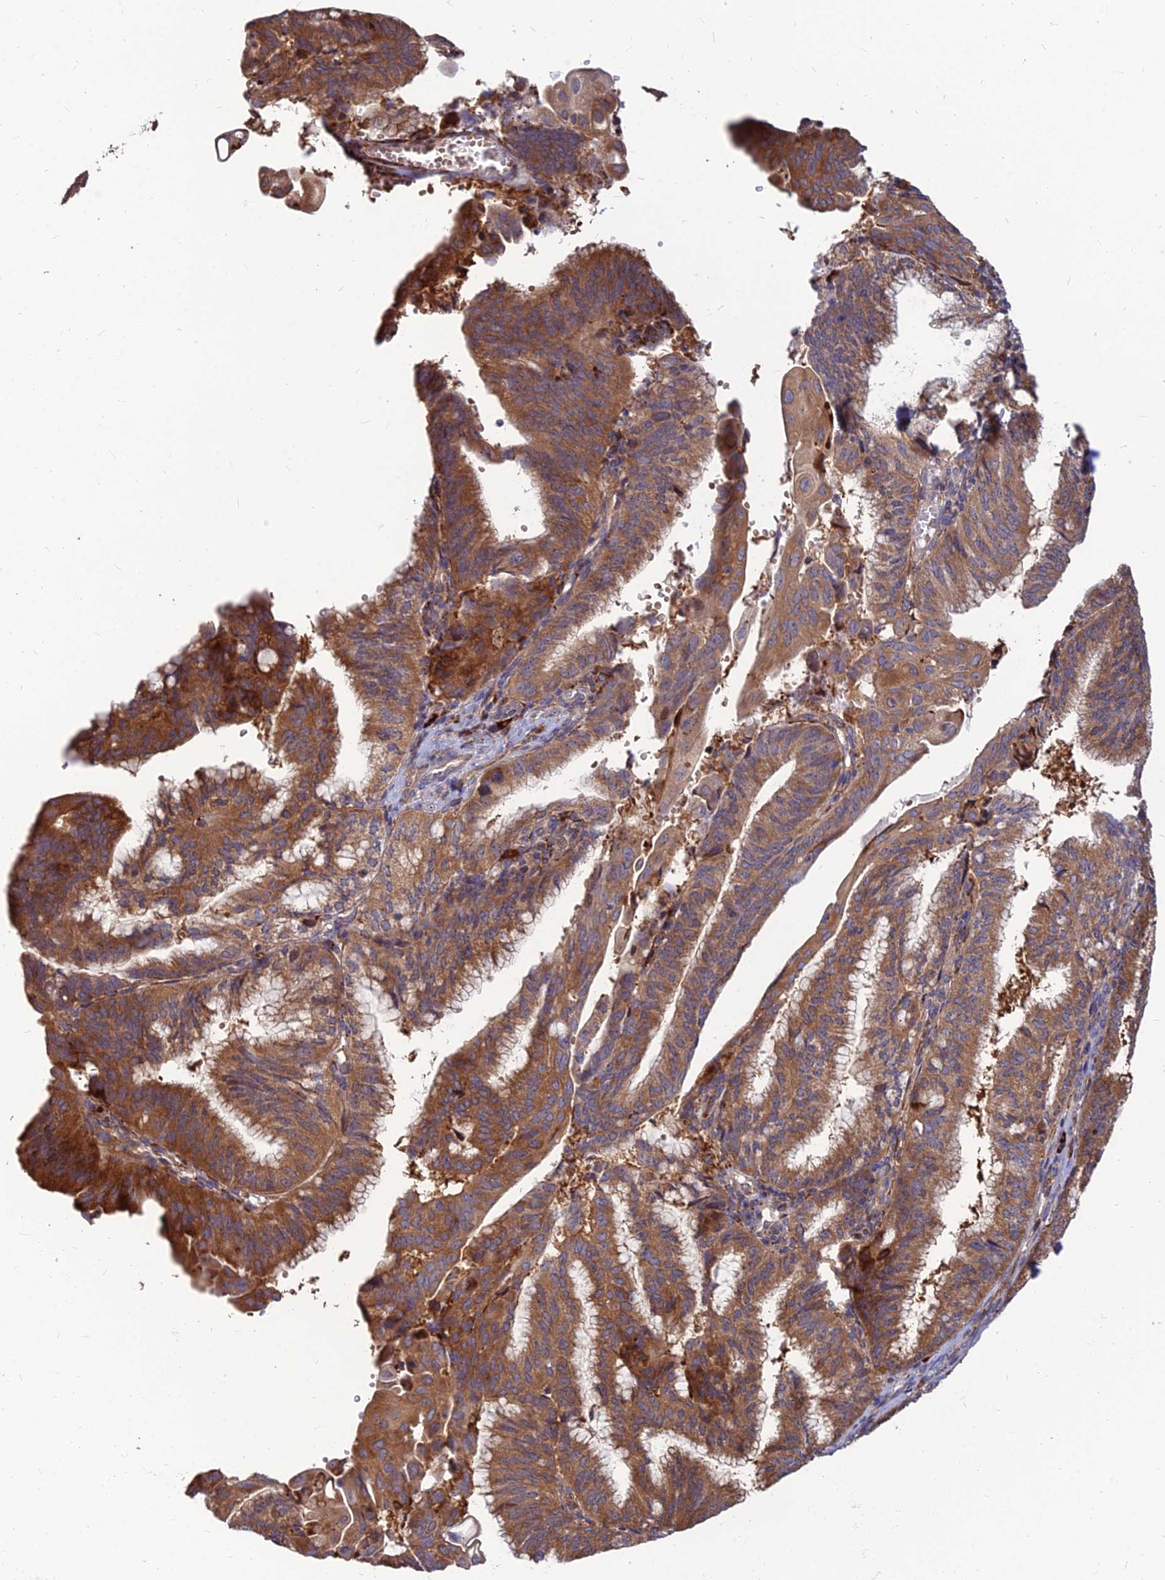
{"staining": {"intensity": "strong", "quantity": ">75%", "location": "cytoplasmic/membranous"}, "tissue": "endometrial cancer", "cell_type": "Tumor cells", "image_type": "cancer", "snomed": [{"axis": "morphology", "description": "Adenocarcinoma, NOS"}, {"axis": "topography", "description": "Endometrium"}], "caption": "This image displays immunohistochemistry staining of human endometrial cancer, with high strong cytoplasmic/membranous positivity in about >75% of tumor cells.", "gene": "CCT6B", "patient": {"sex": "female", "age": 49}}